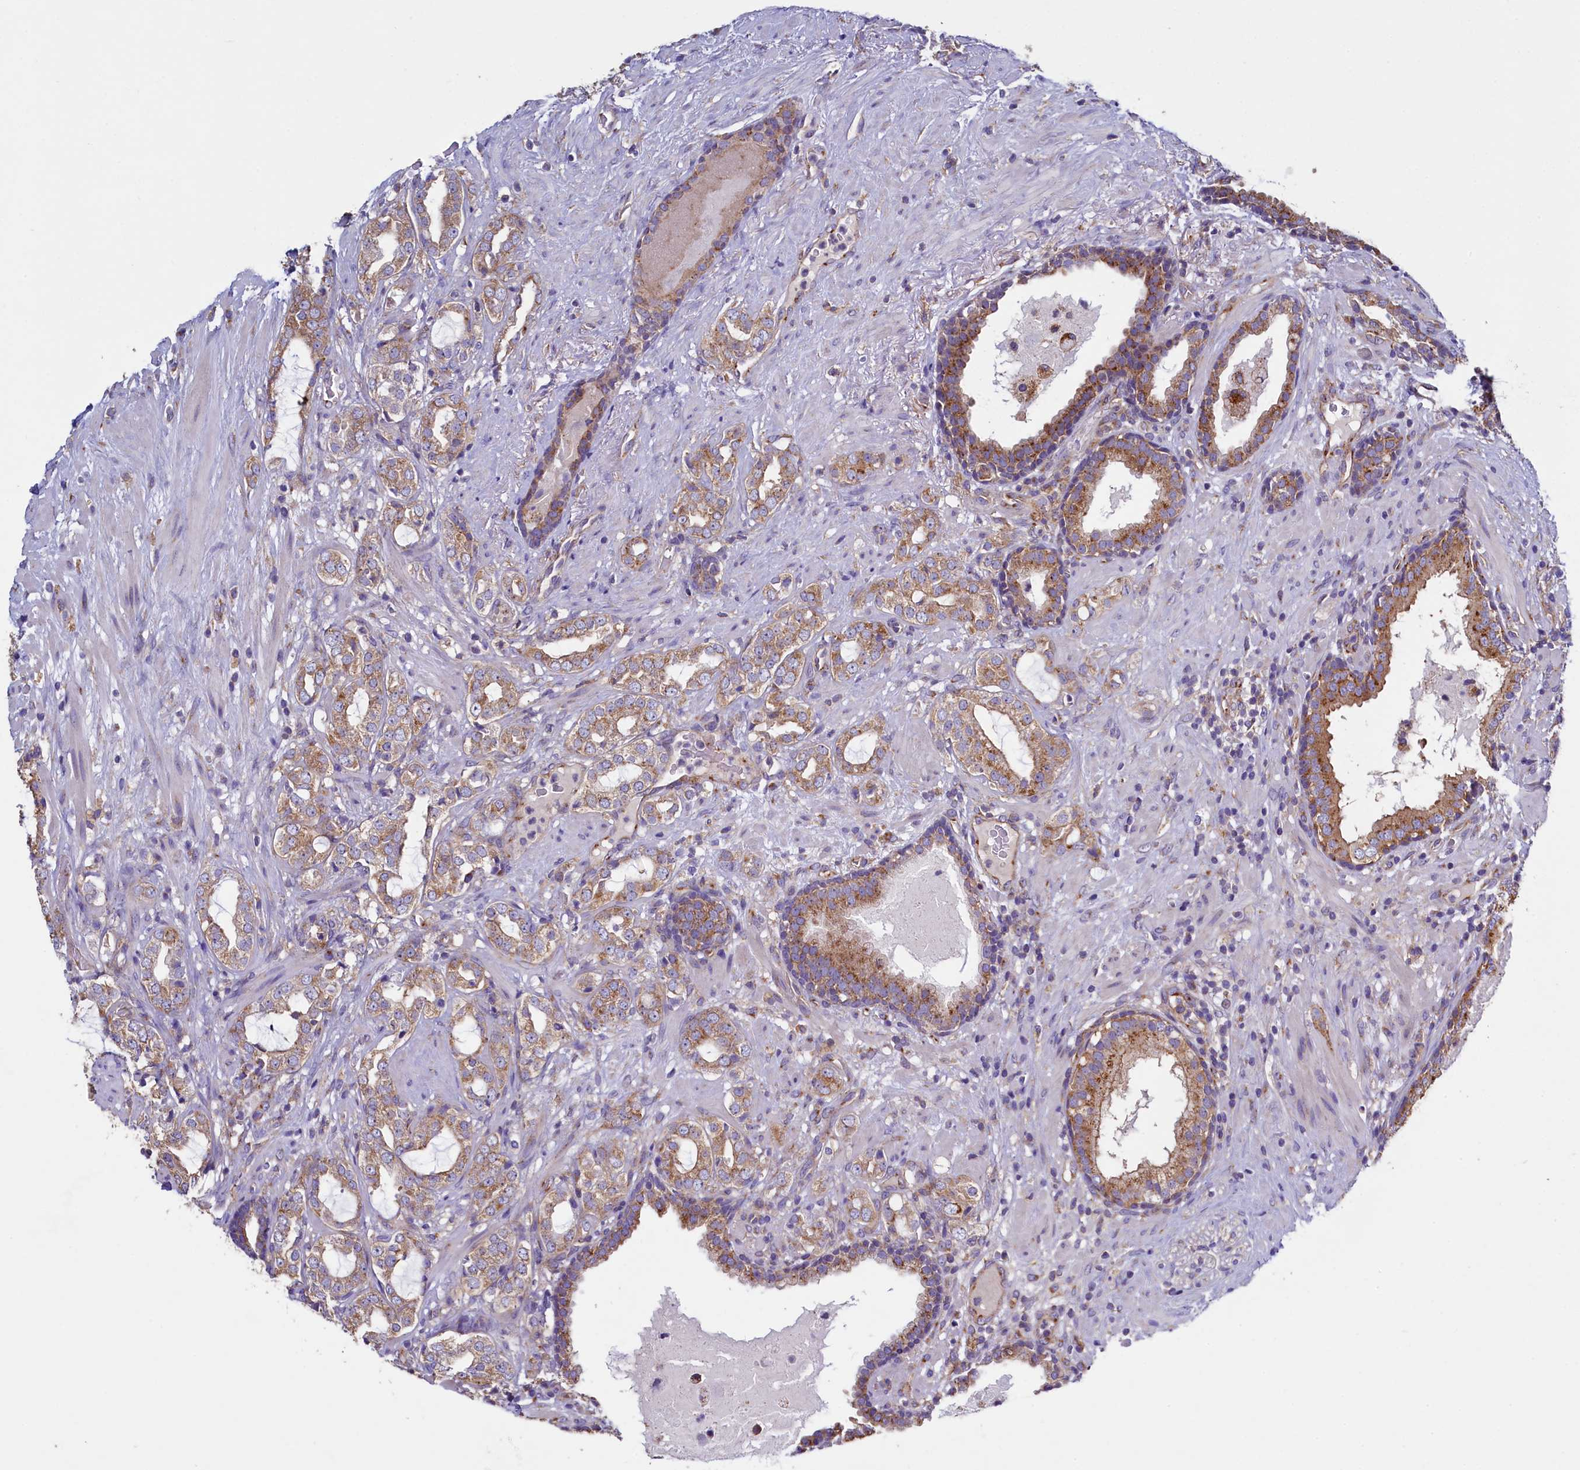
{"staining": {"intensity": "moderate", "quantity": ">75%", "location": "cytoplasmic/membranous"}, "tissue": "prostate cancer", "cell_type": "Tumor cells", "image_type": "cancer", "snomed": [{"axis": "morphology", "description": "Adenocarcinoma, High grade"}, {"axis": "topography", "description": "Prostate"}], "caption": "Human prostate cancer stained with a brown dye demonstrates moderate cytoplasmic/membranous positive expression in about >75% of tumor cells.", "gene": "GPR21", "patient": {"sex": "male", "age": 64}}